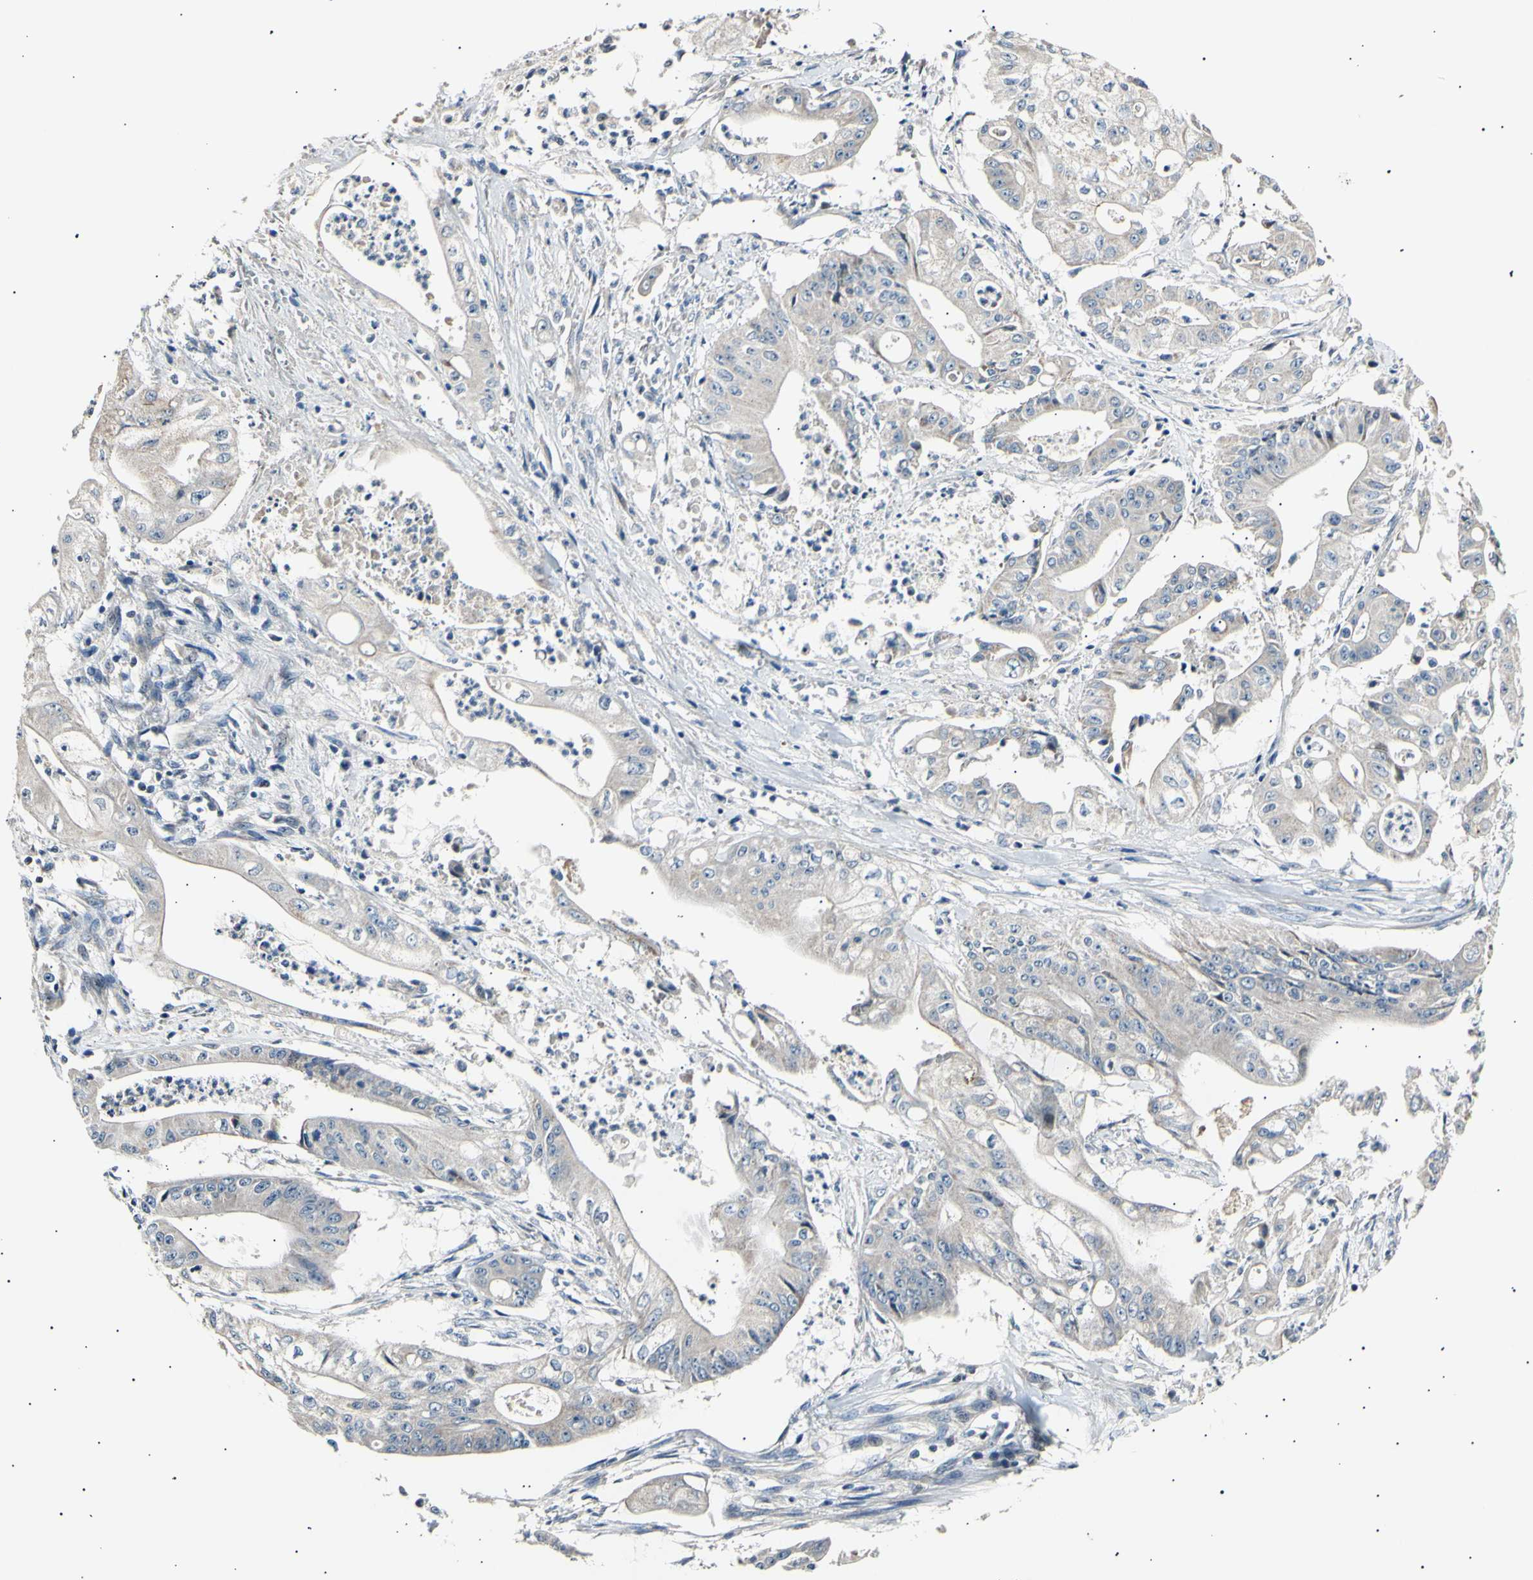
{"staining": {"intensity": "weak", "quantity": ">75%", "location": "cytoplasmic/membranous"}, "tissue": "pancreatic cancer", "cell_type": "Tumor cells", "image_type": "cancer", "snomed": [{"axis": "morphology", "description": "Normal tissue, NOS"}, {"axis": "topography", "description": "Lymph node"}], "caption": "An immunohistochemistry image of tumor tissue is shown. Protein staining in brown shows weak cytoplasmic/membranous positivity in pancreatic cancer within tumor cells.", "gene": "ITGA6", "patient": {"sex": "male", "age": 62}}